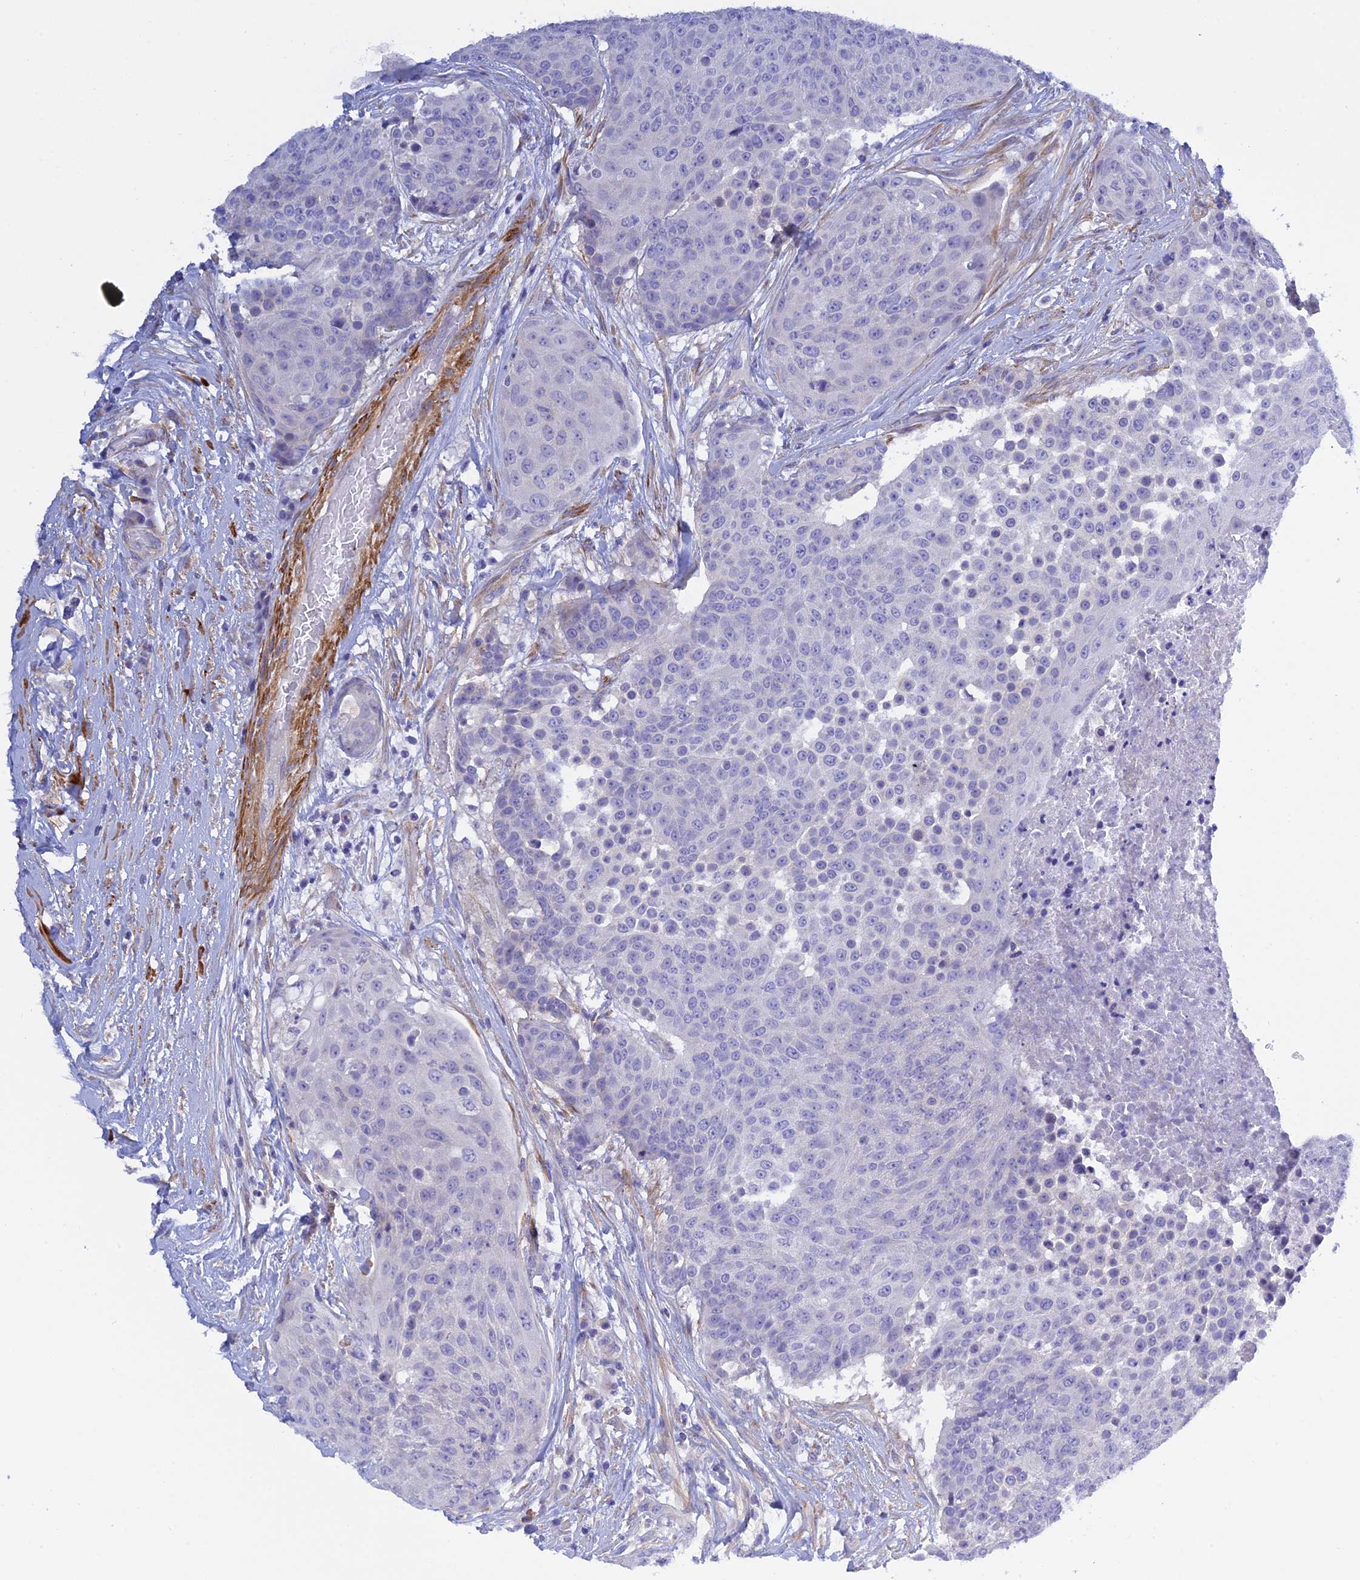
{"staining": {"intensity": "negative", "quantity": "none", "location": "none"}, "tissue": "urothelial cancer", "cell_type": "Tumor cells", "image_type": "cancer", "snomed": [{"axis": "morphology", "description": "Urothelial carcinoma, High grade"}, {"axis": "topography", "description": "Urinary bladder"}], "caption": "IHC image of neoplastic tissue: human urothelial cancer stained with DAB shows no significant protein expression in tumor cells.", "gene": "ZDHHC16", "patient": {"sex": "female", "age": 63}}